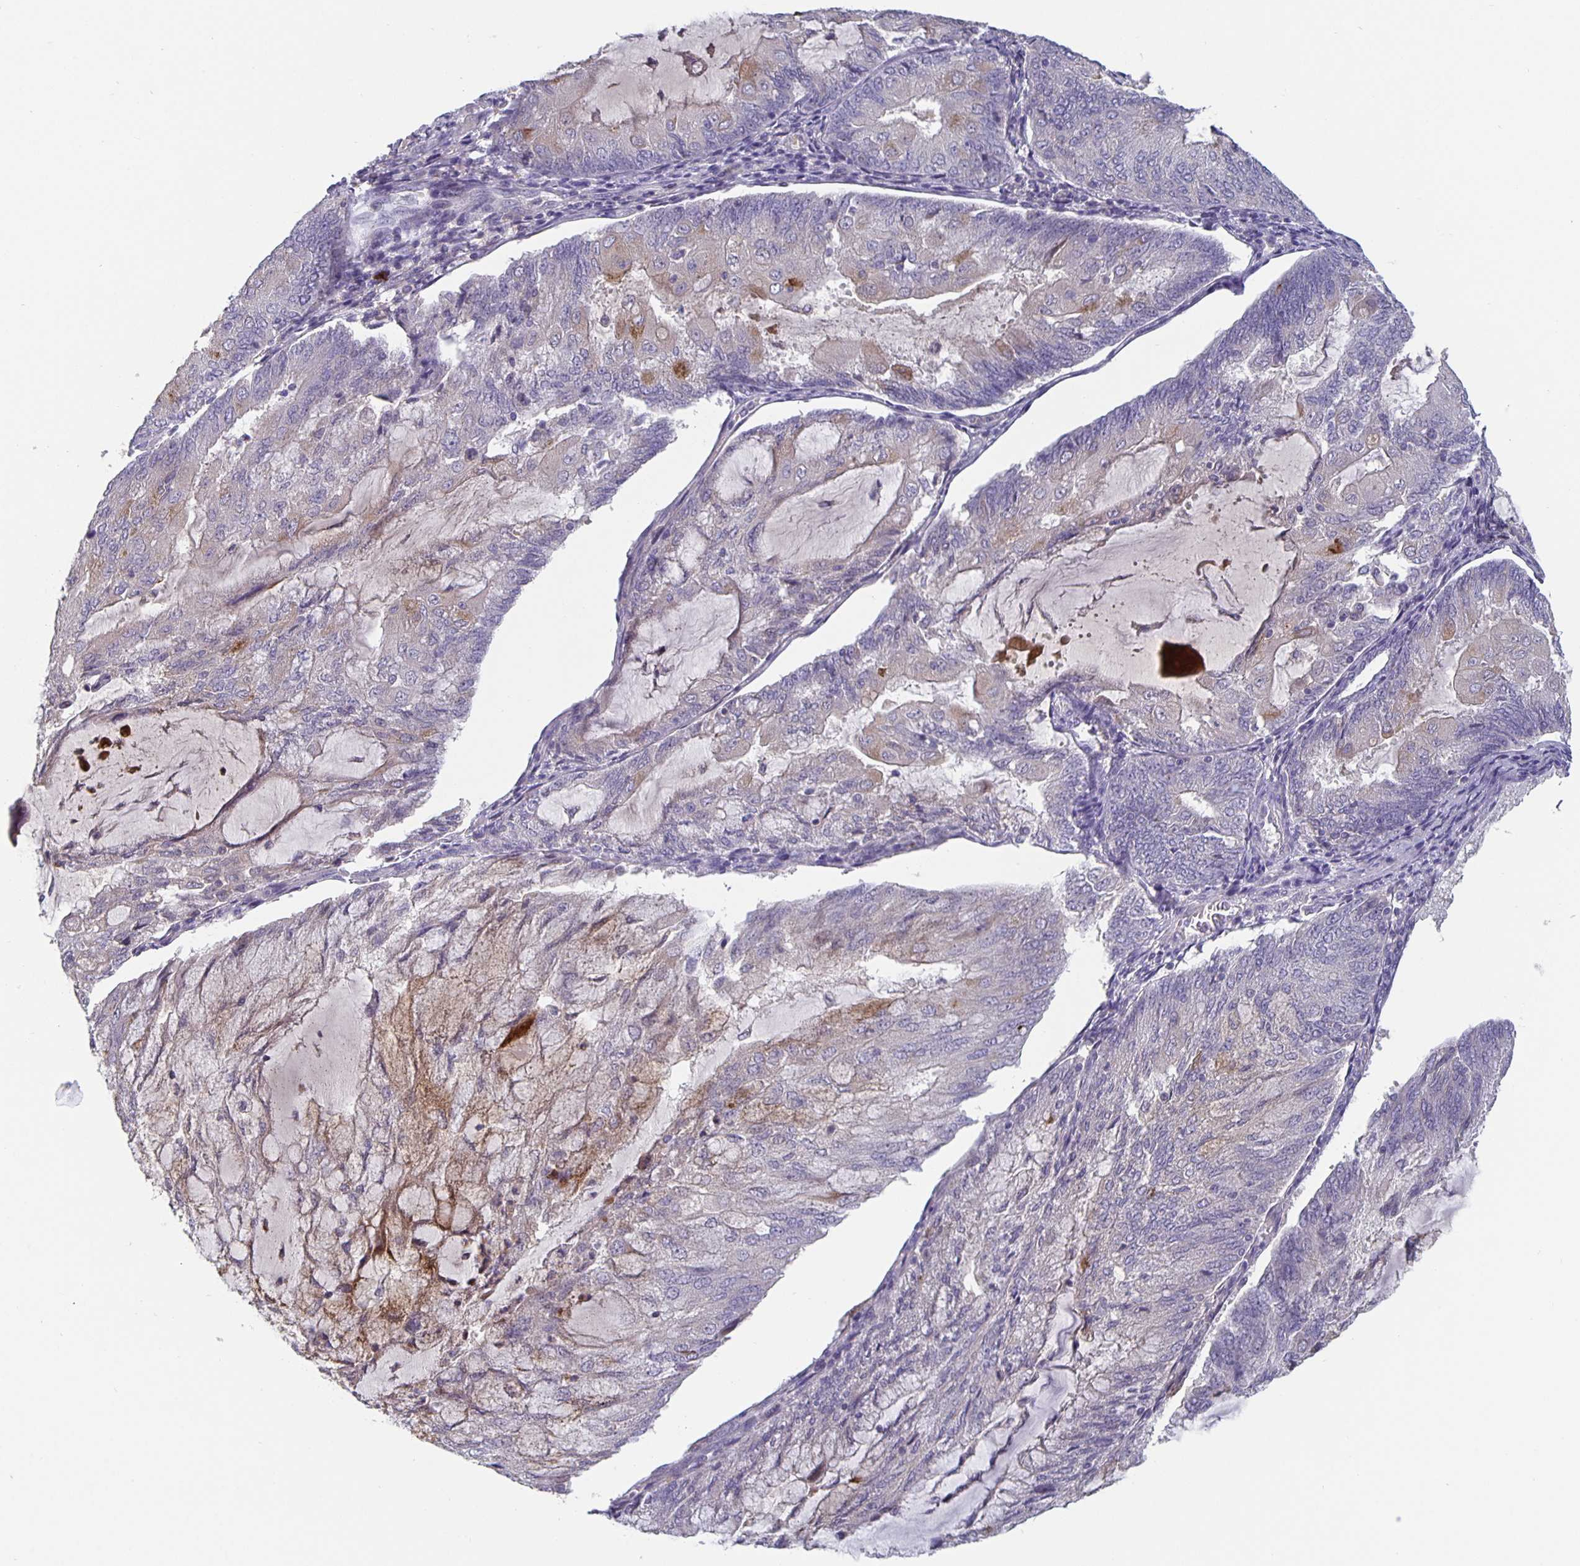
{"staining": {"intensity": "weak", "quantity": "<25%", "location": "cytoplasmic/membranous"}, "tissue": "endometrial cancer", "cell_type": "Tumor cells", "image_type": "cancer", "snomed": [{"axis": "morphology", "description": "Adenocarcinoma, NOS"}, {"axis": "topography", "description": "Endometrium"}], "caption": "Tumor cells are negative for protein expression in human endometrial adenocarcinoma. (DAB immunohistochemistry with hematoxylin counter stain).", "gene": "GDF15", "patient": {"sex": "female", "age": 81}}